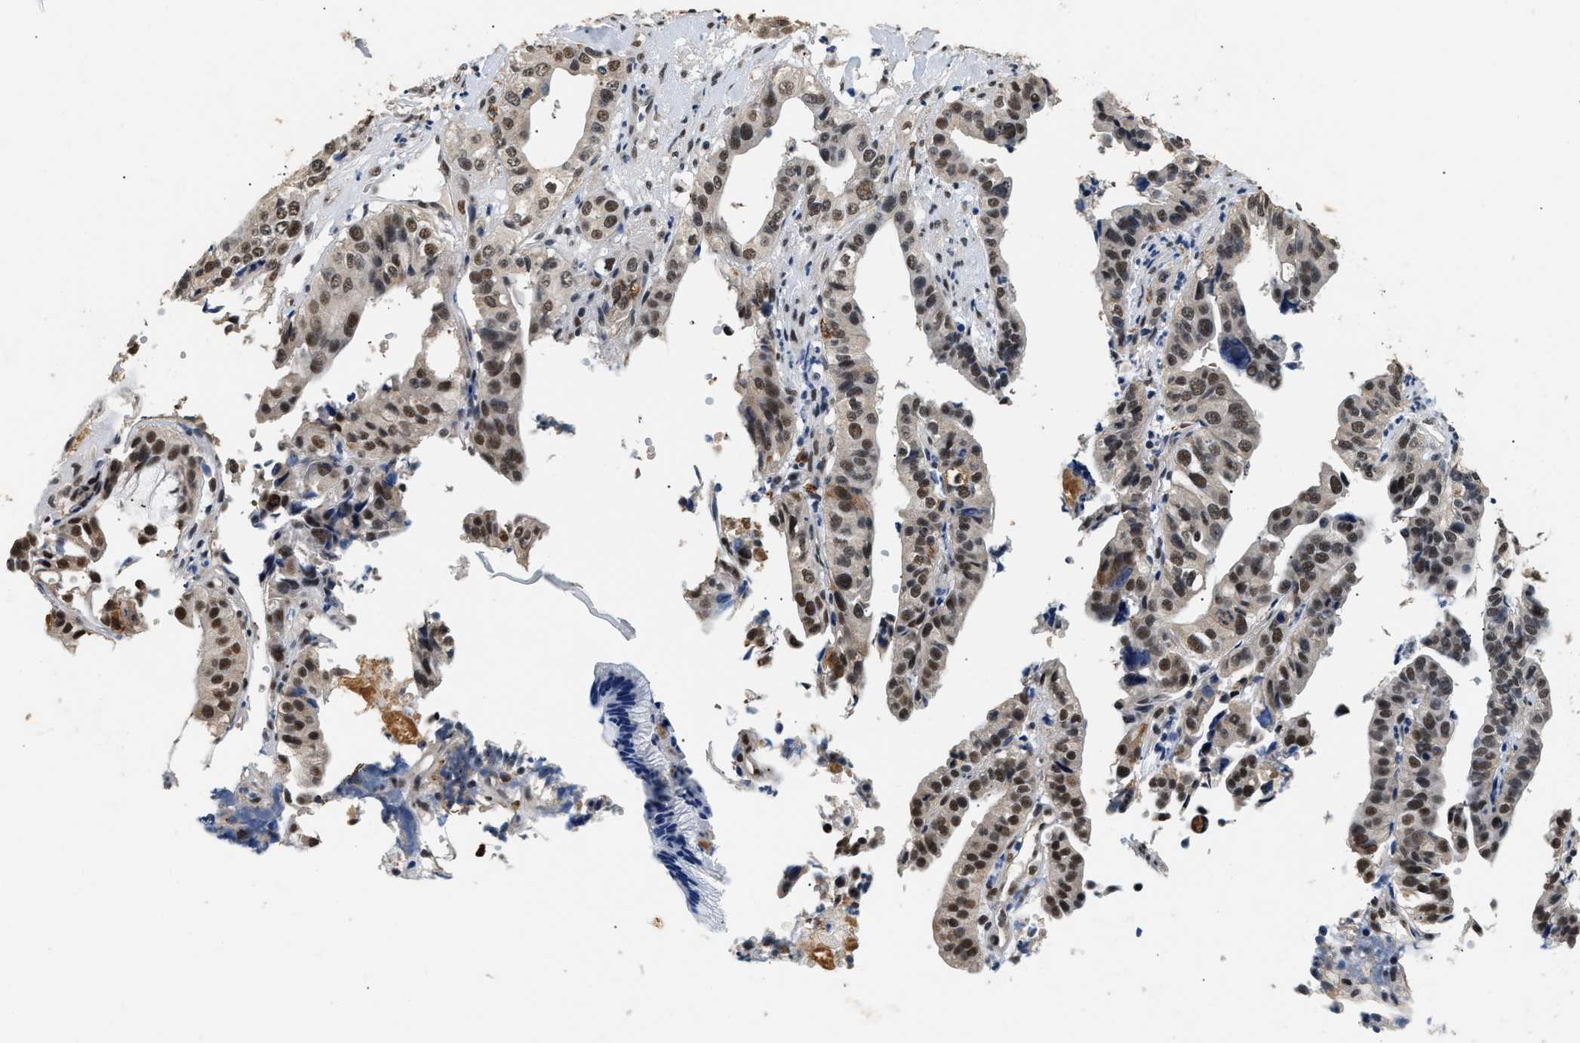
{"staining": {"intensity": "moderate", "quantity": ">75%", "location": "nuclear"}, "tissue": "liver cancer", "cell_type": "Tumor cells", "image_type": "cancer", "snomed": [{"axis": "morphology", "description": "Cholangiocarcinoma"}, {"axis": "topography", "description": "Liver"}], "caption": "The histopathology image displays a brown stain indicating the presence of a protein in the nuclear of tumor cells in liver cholangiocarcinoma. (Stains: DAB in brown, nuclei in blue, Microscopy: brightfield microscopy at high magnification).", "gene": "THOC1", "patient": {"sex": "female", "age": 61}}